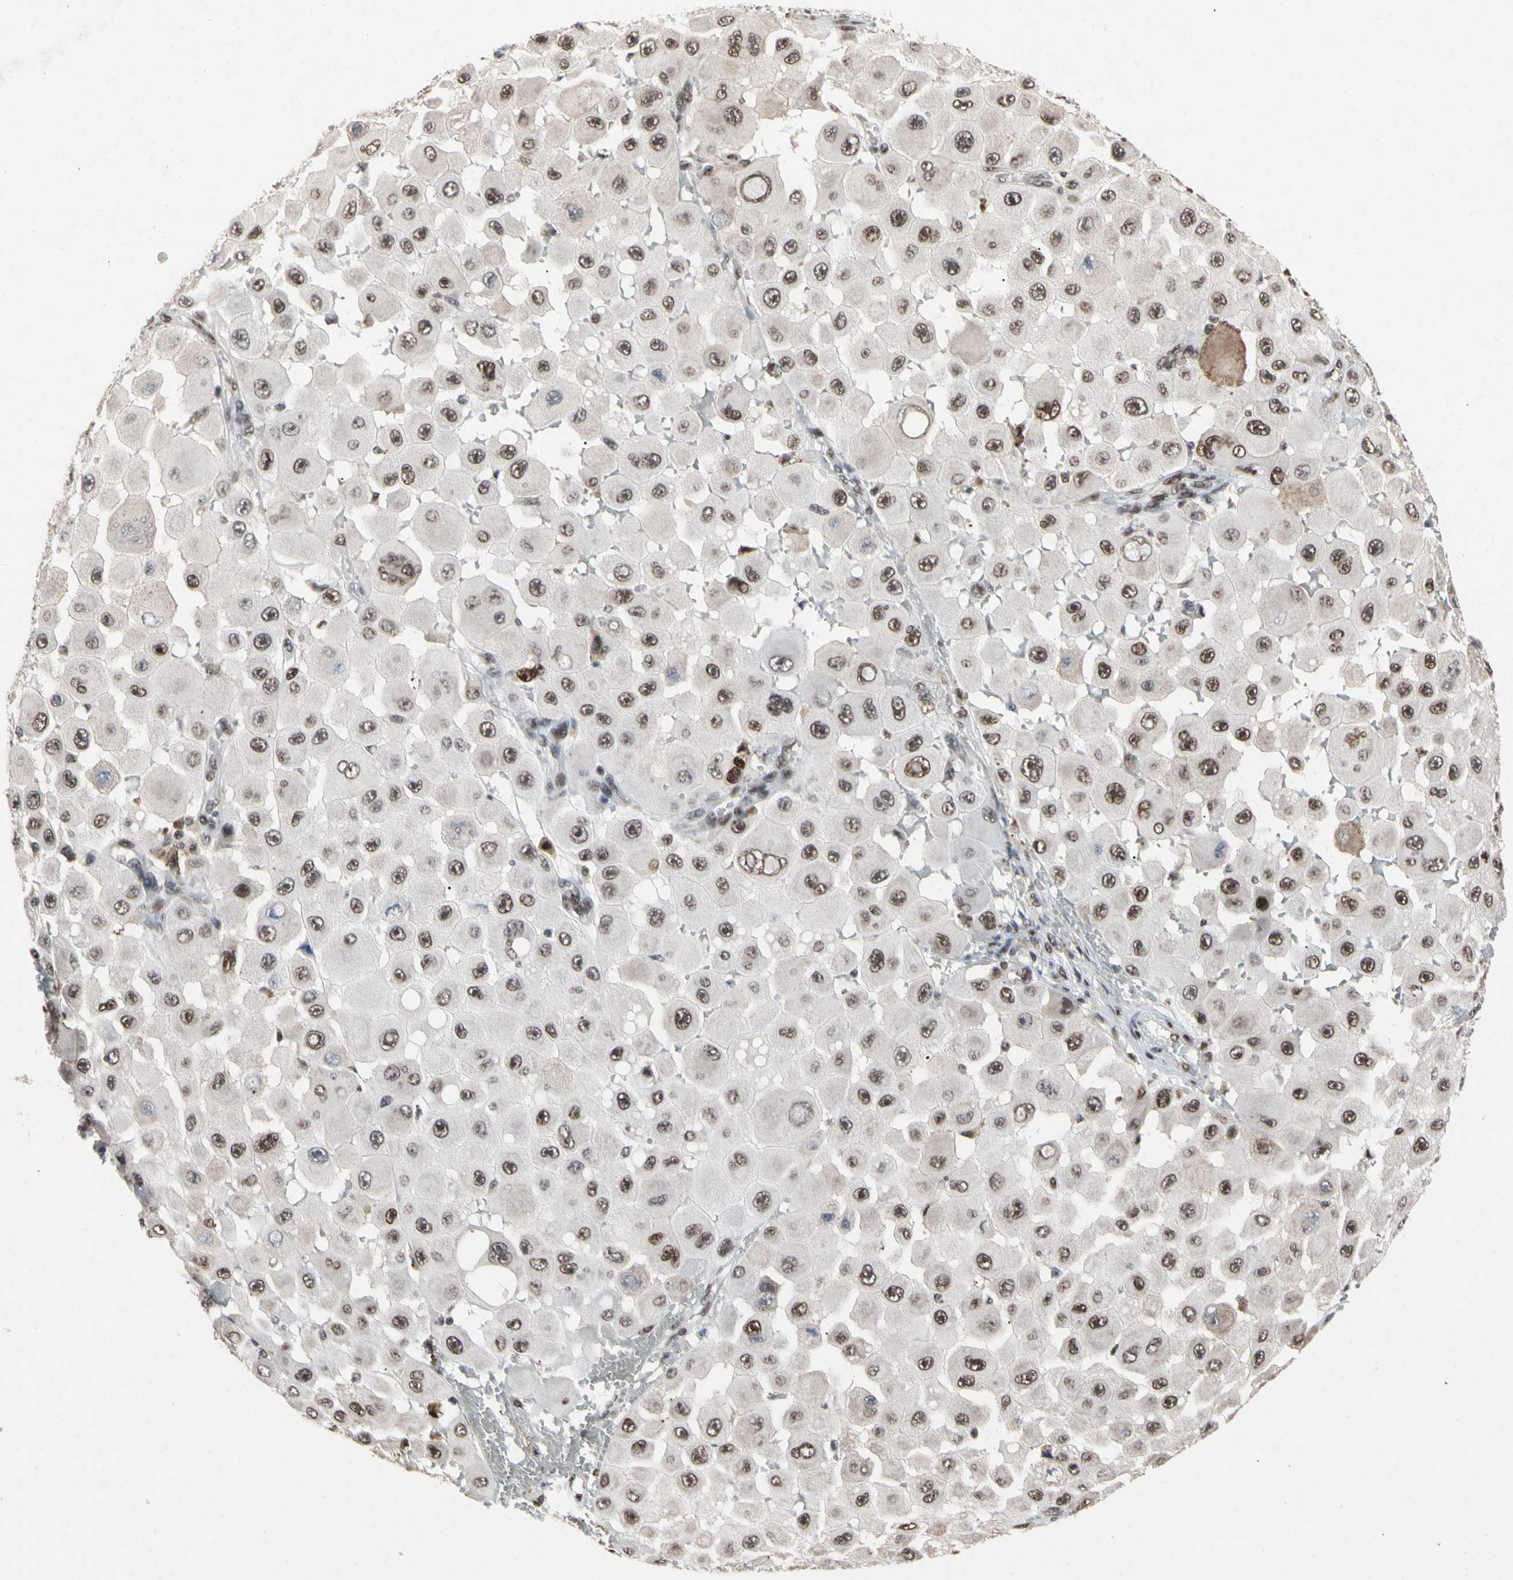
{"staining": {"intensity": "moderate", "quantity": ">75%", "location": "nuclear"}, "tissue": "melanoma", "cell_type": "Tumor cells", "image_type": "cancer", "snomed": [{"axis": "morphology", "description": "Malignant melanoma, NOS"}, {"axis": "topography", "description": "Skin"}], "caption": "Moderate nuclear protein expression is identified in about >75% of tumor cells in malignant melanoma.", "gene": "FAM98B", "patient": {"sex": "female", "age": 81}}